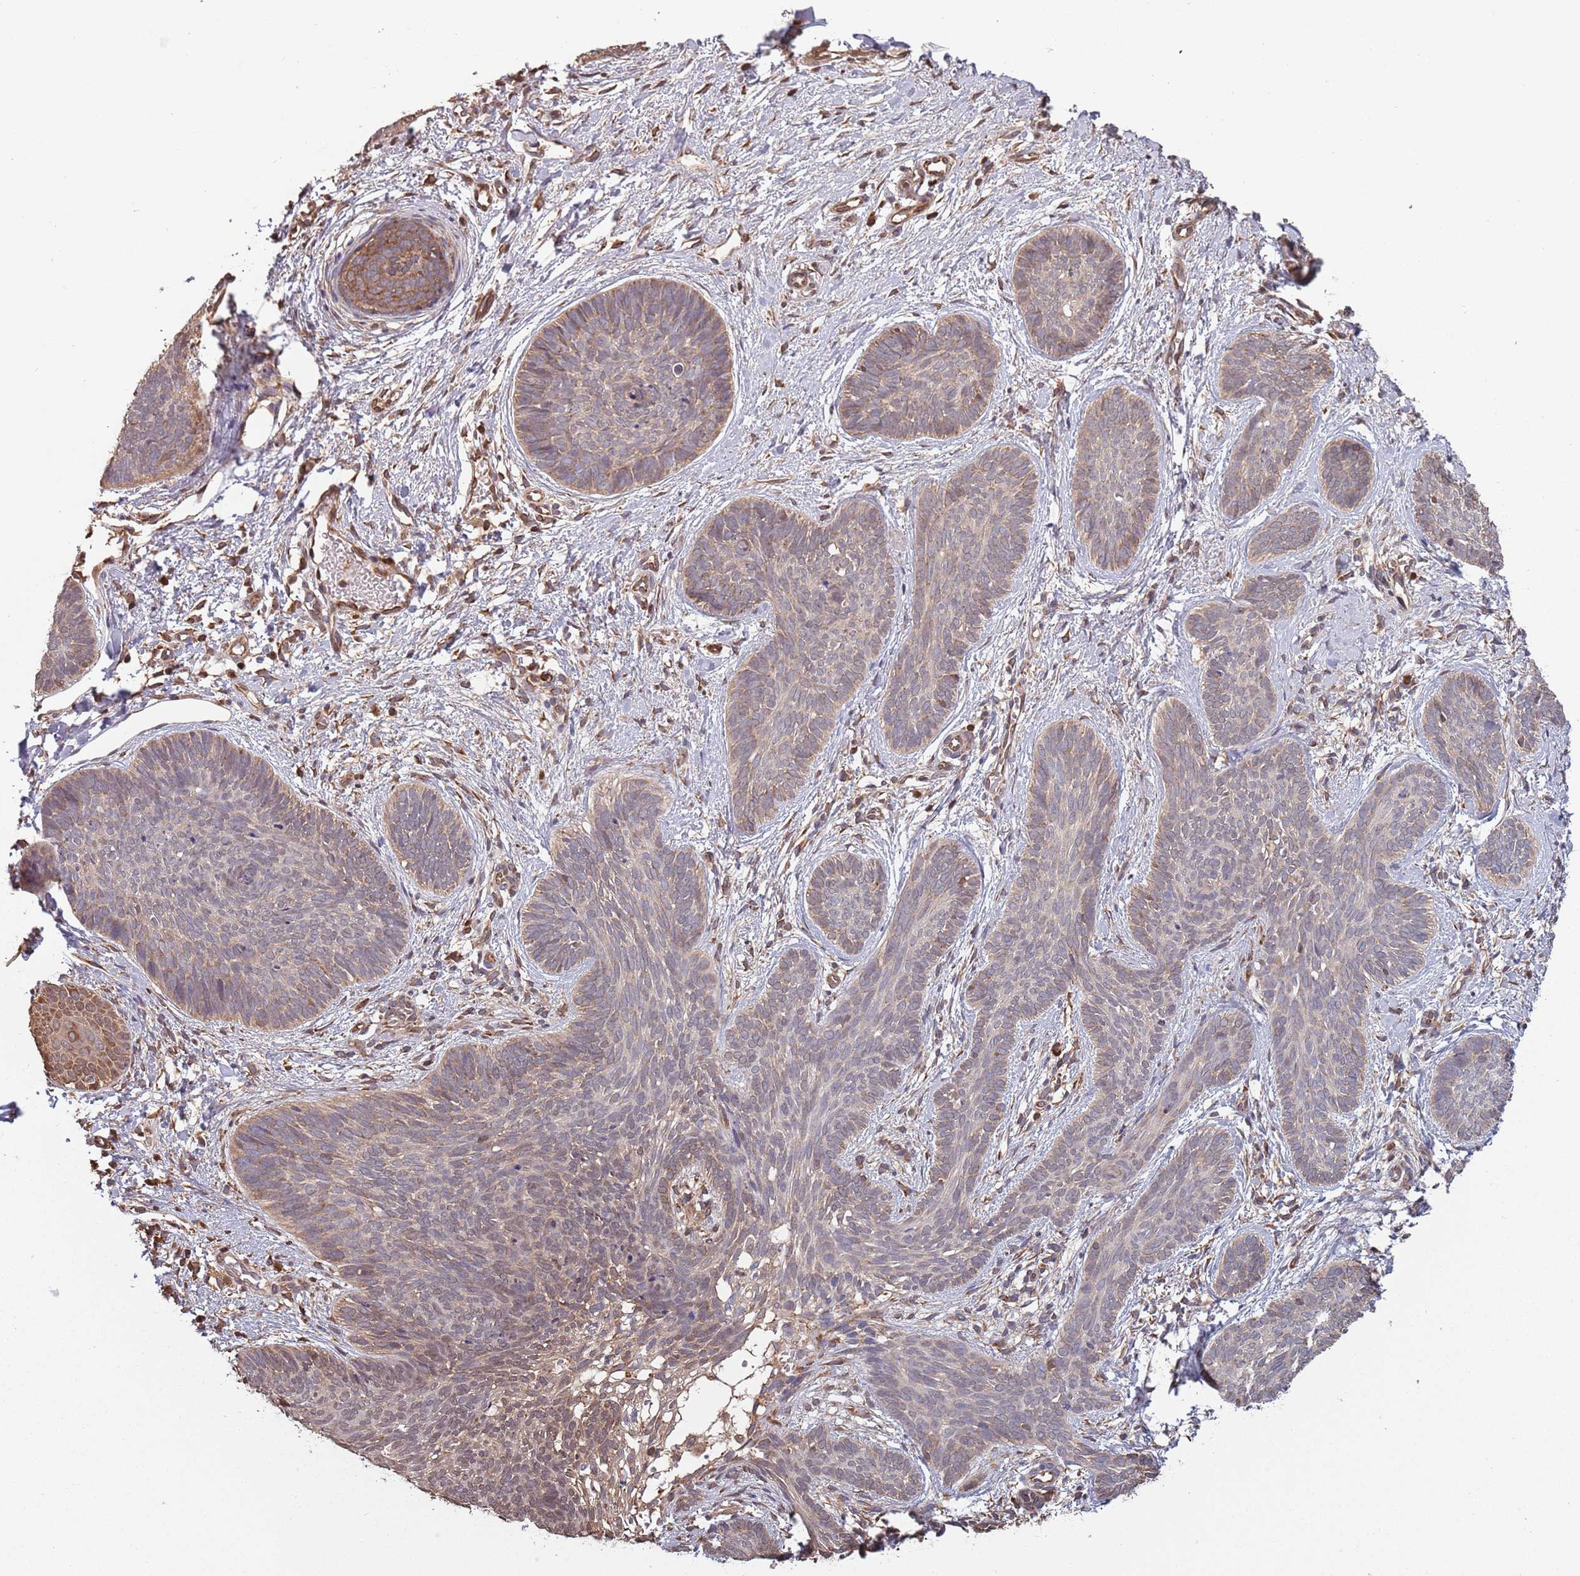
{"staining": {"intensity": "weak", "quantity": "<25%", "location": "cytoplasmic/membranous"}, "tissue": "skin cancer", "cell_type": "Tumor cells", "image_type": "cancer", "snomed": [{"axis": "morphology", "description": "Basal cell carcinoma"}, {"axis": "topography", "description": "Skin"}], "caption": "High power microscopy histopathology image of an IHC histopathology image of skin cancer (basal cell carcinoma), revealing no significant positivity in tumor cells.", "gene": "COG4", "patient": {"sex": "female", "age": 81}}